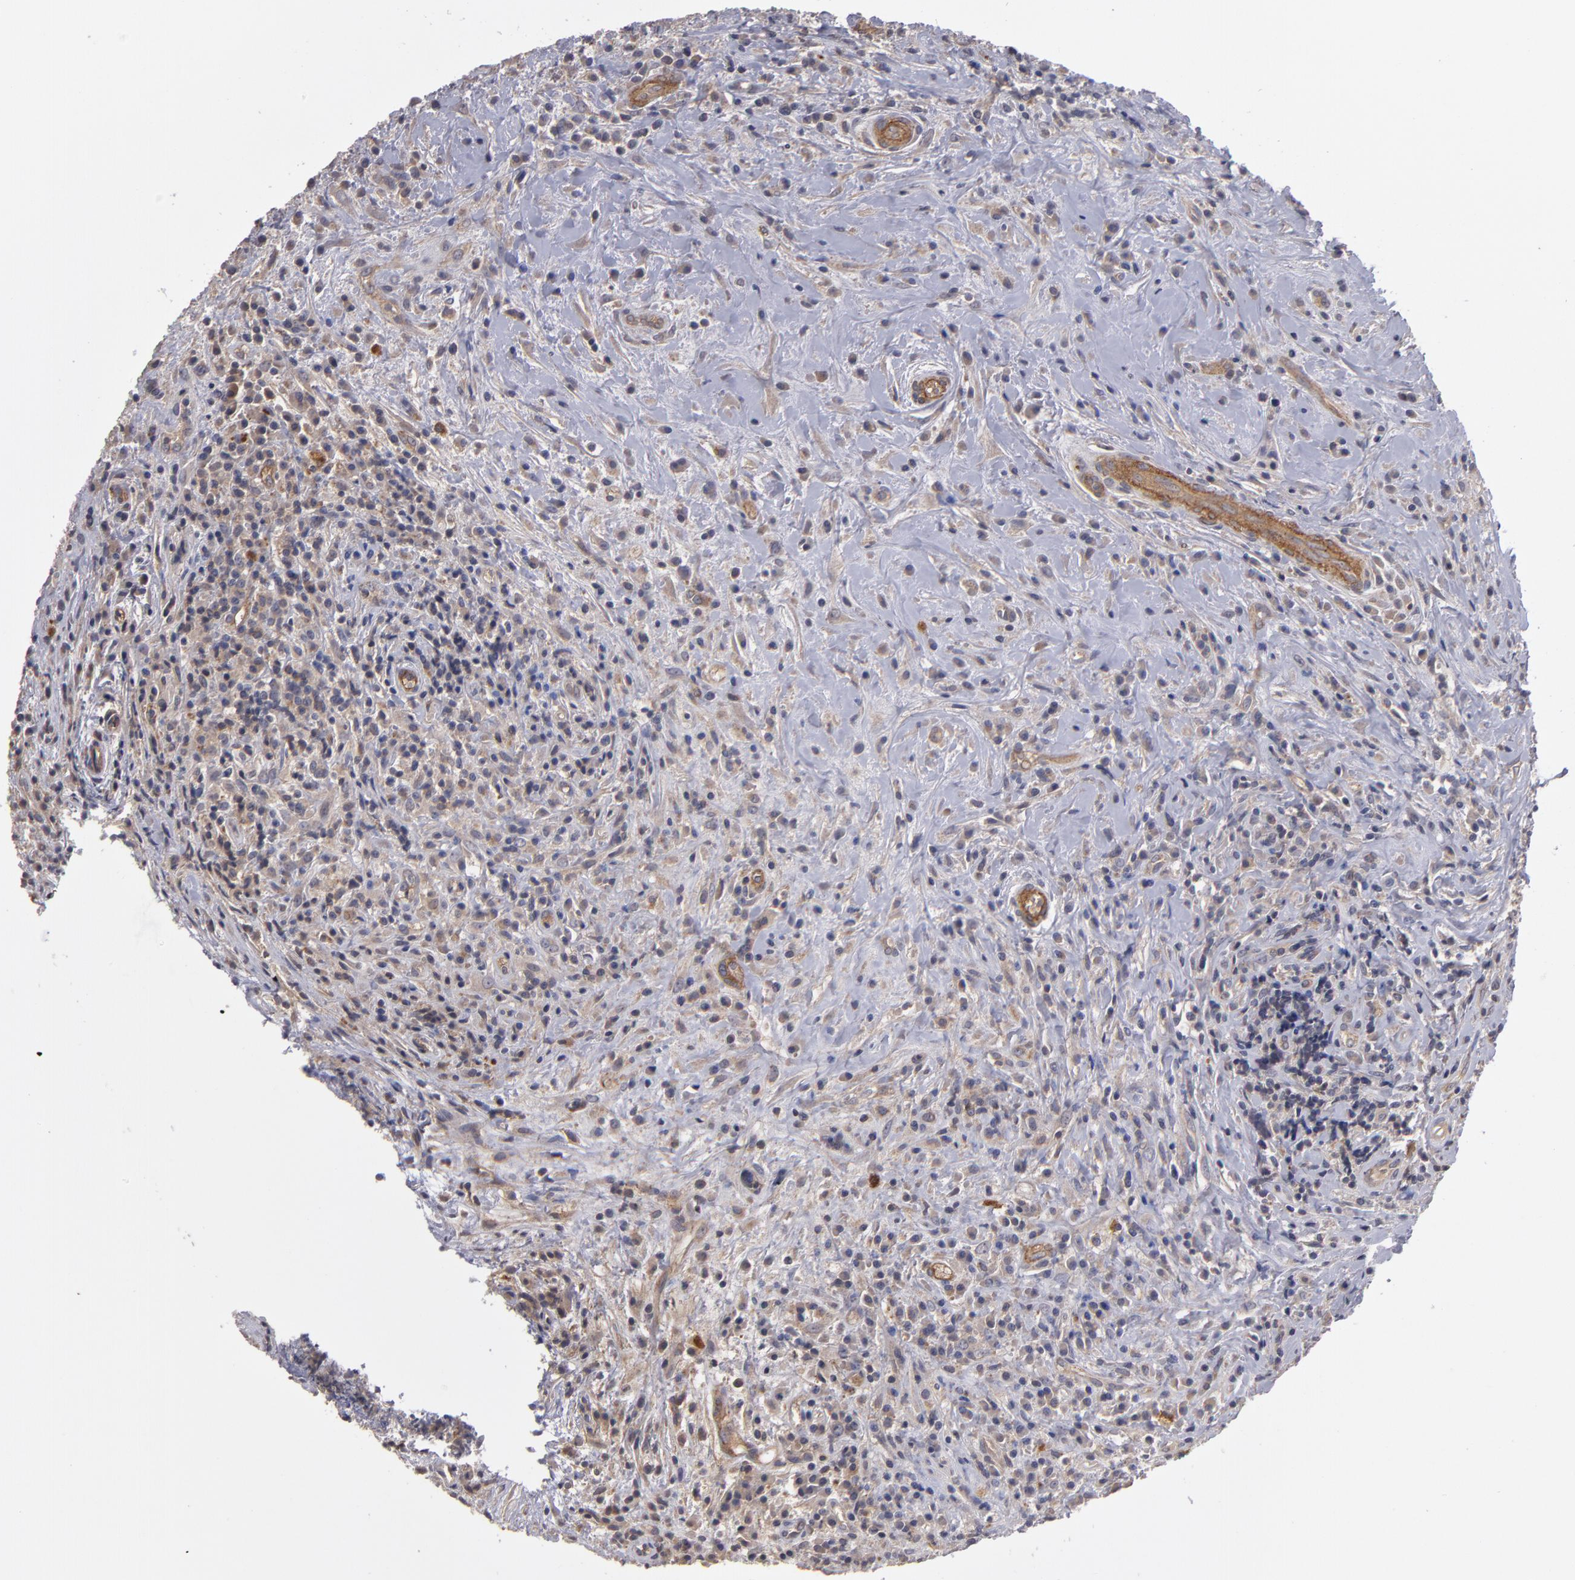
{"staining": {"intensity": "moderate", "quantity": ">75%", "location": "cytoplasmic/membranous"}, "tissue": "lymphoma", "cell_type": "Tumor cells", "image_type": "cancer", "snomed": [{"axis": "morphology", "description": "Hodgkin's disease, NOS"}, {"axis": "topography", "description": "Lymph node"}], "caption": "Approximately >75% of tumor cells in human Hodgkin's disease show moderate cytoplasmic/membranous protein positivity as visualized by brown immunohistochemical staining.", "gene": "CTSO", "patient": {"sex": "female", "age": 25}}